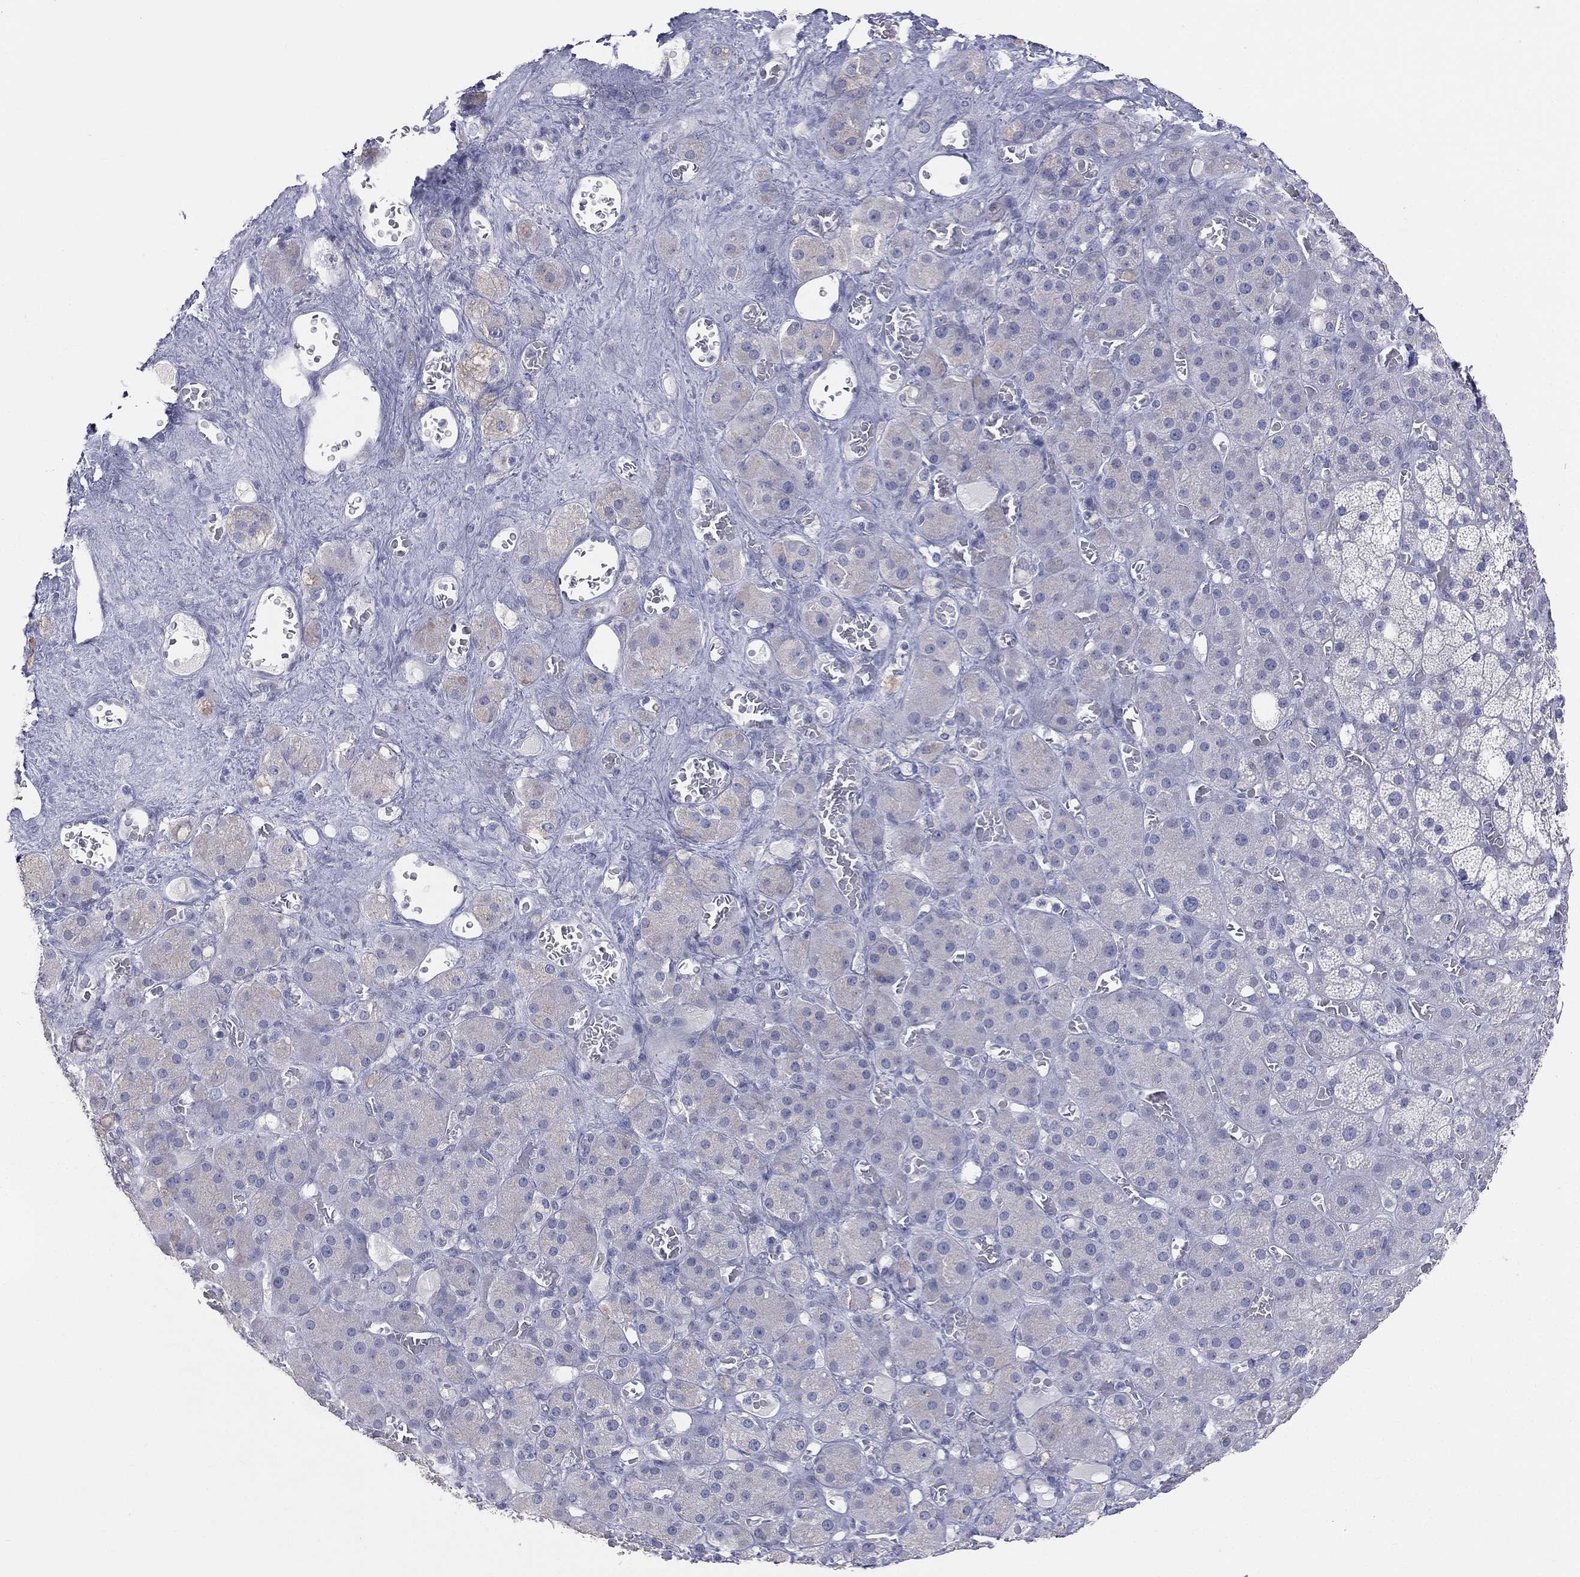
{"staining": {"intensity": "negative", "quantity": "none", "location": "none"}, "tissue": "adrenal gland", "cell_type": "Glandular cells", "image_type": "normal", "snomed": [{"axis": "morphology", "description": "Normal tissue, NOS"}, {"axis": "topography", "description": "Adrenal gland"}], "caption": "An immunohistochemistry (IHC) image of normal adrenal gland is shown. There is no staining in glandular cells of adrenal gland. (Brightfield microscopy of DAB immunohistochemistry (IHC) at high magnification).", "gene": "STK31", "patient": {"sex": "male", "age": 70}}